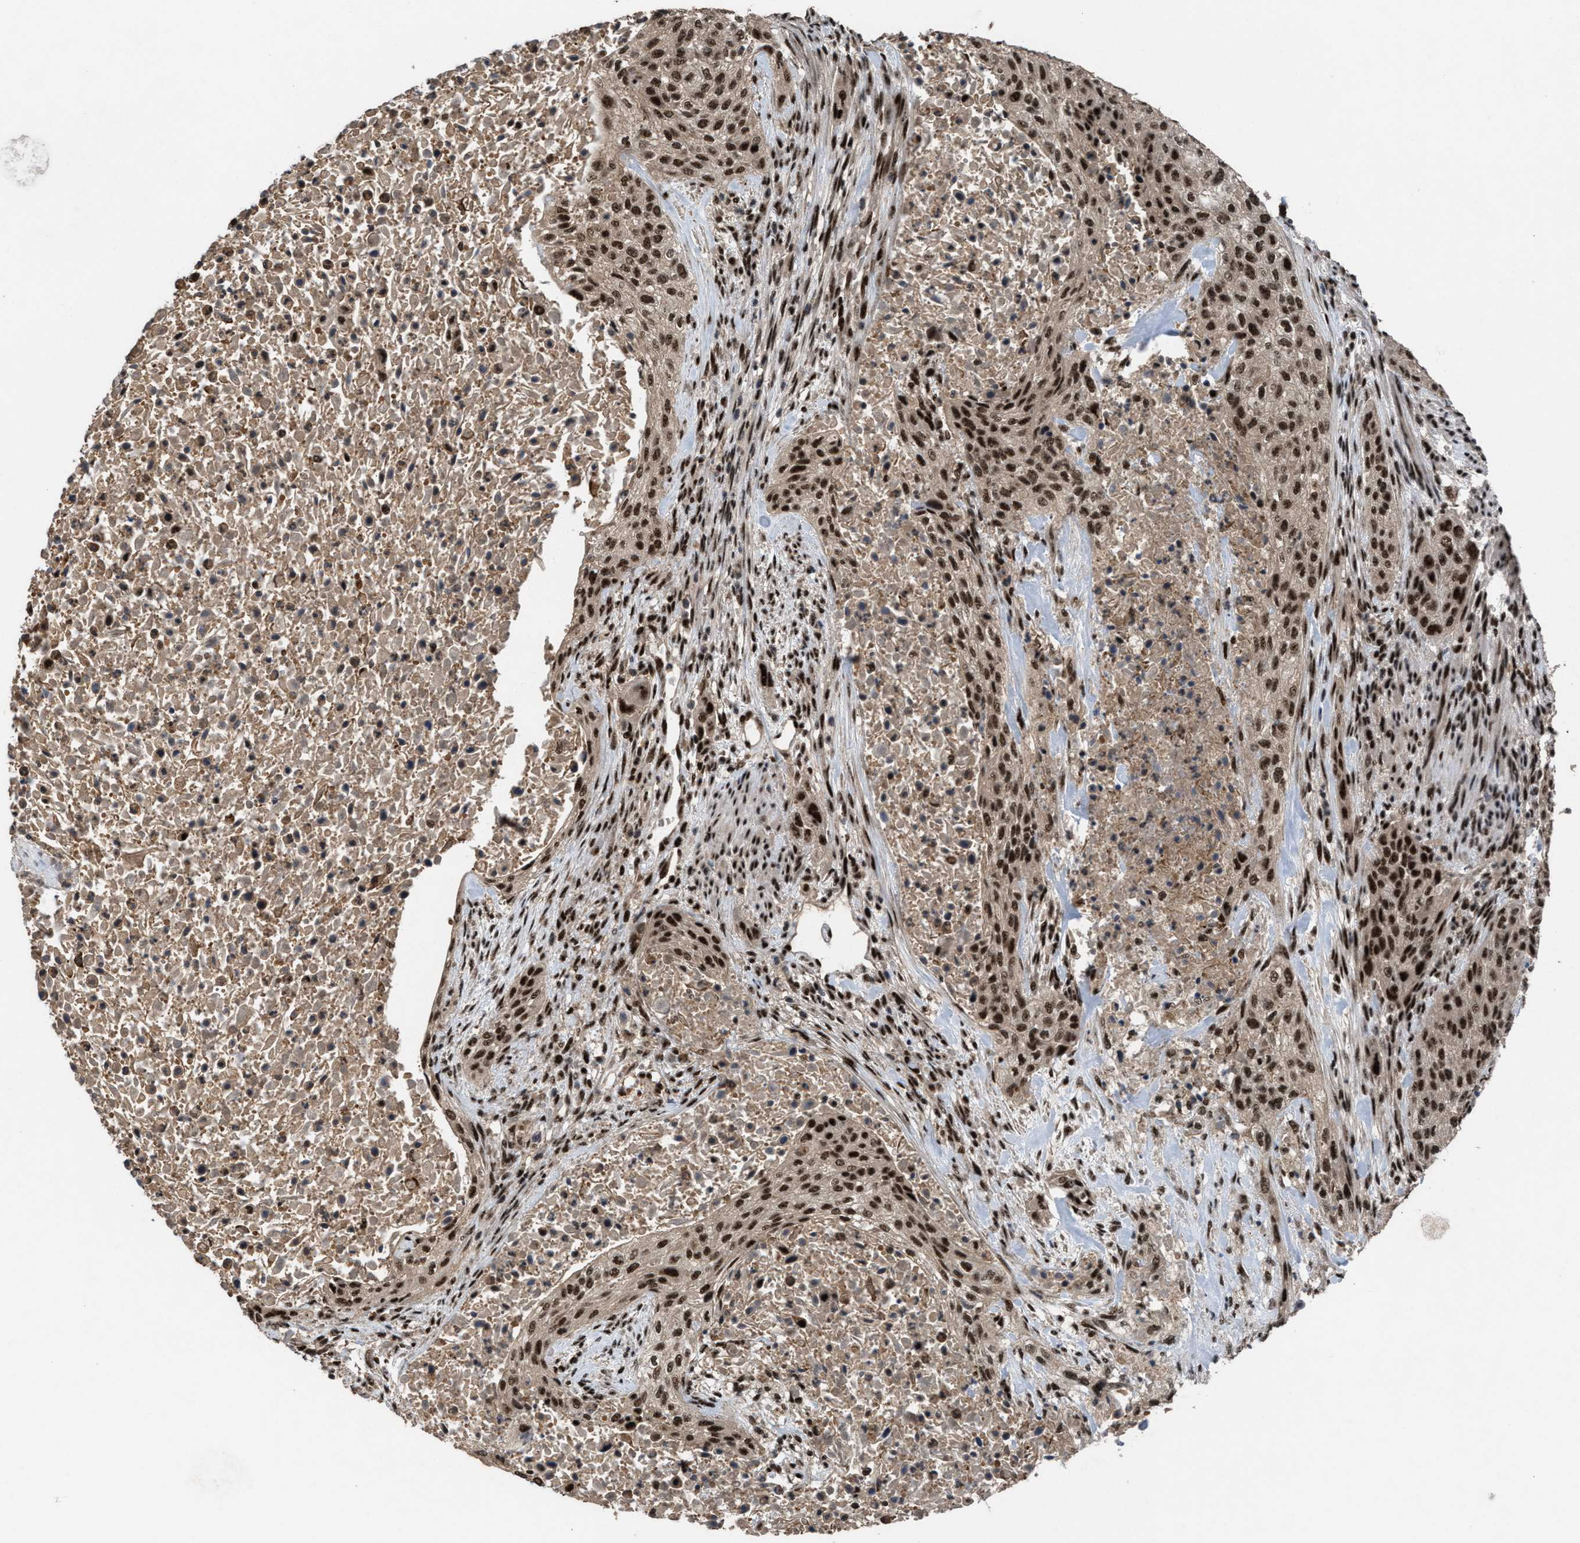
{"staining": {"intensity": "strong", "quantity": ">75%", "location": "nuclear"}, "tissue": "urothelial cancer", "cell_type": "Tumor cells", "image_type": "cancer", "snomed": [{"axis": "morphology", "description": "Urothelial carcinoma, Low grade"}, {"axis": "morphology", "description": "Urothelial carcinoma, High grade"}, {"axis": "topography", "description": "Urinary bladder"}], "caption": "About >75% of tumor cells in human urothelial carcinoma (low-grade) display strong nuclear protein expression as visualized by brown immunohistochemical staining.", "gene": "PRPF4", "patient": {"sex": "male", "age": 35}}